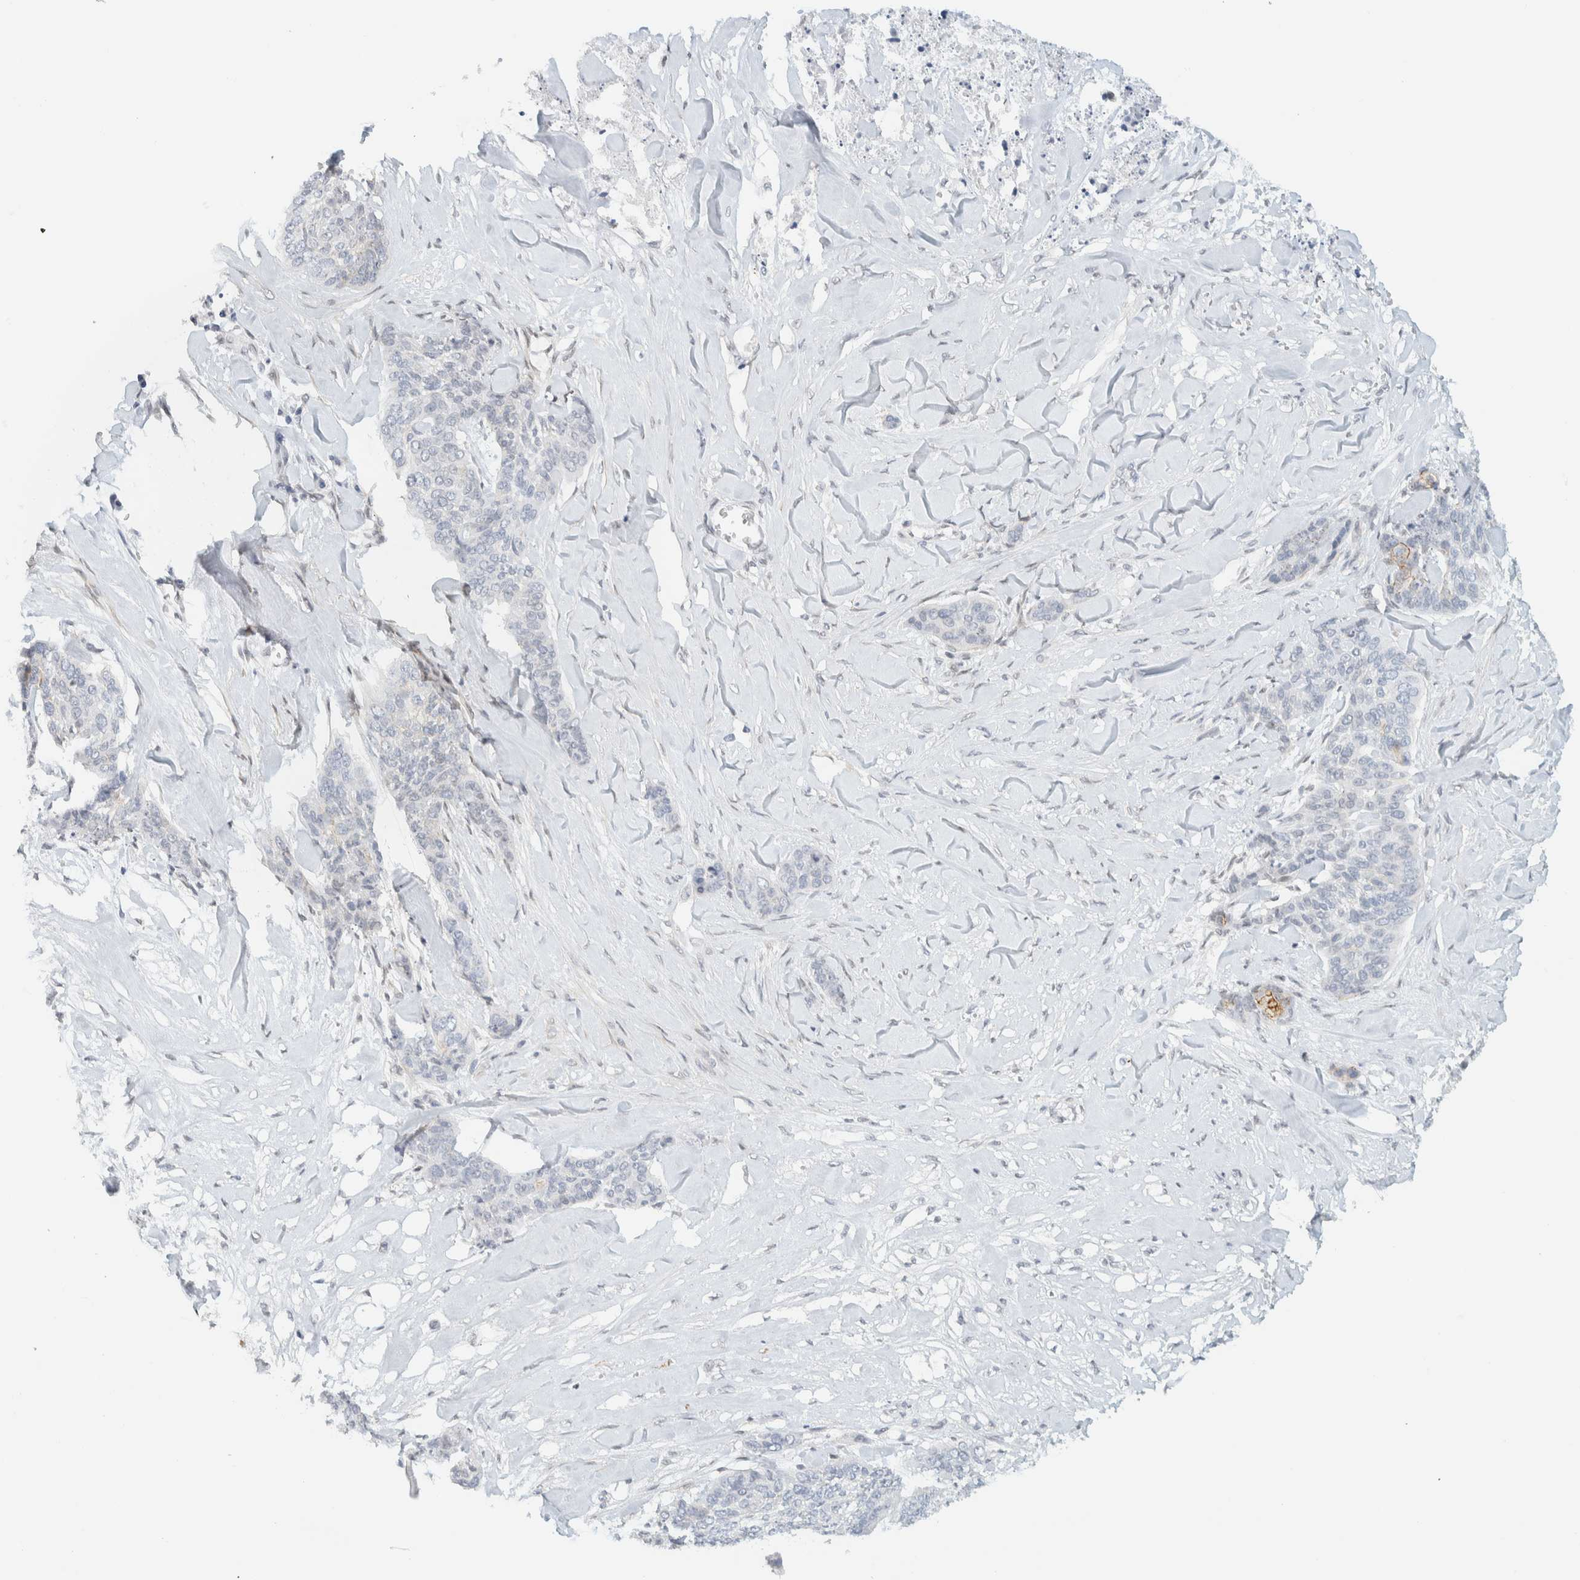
{"staining": {"intensity": "negative", "quantity": "none", "location": "none"}, "tissue": "skin cancer", "cell_type": "Tumor cells", "image_type": "cancer", "snomed": [{"axis": "morphology", "description": "Basal cell carcinoma"}, {"axis": "topography", "description": "Skin"}], "caption": "The immunohistochemistry (IHC) image has no significant staining in tumor cells of skin basal cell carcinoma tissue. (DAB (3,3'-diaminobenzidine) immunohistochemistry, high magnification).", "gene": "C1QTNF12", "patient": {"sex": "female", "age": 64}}